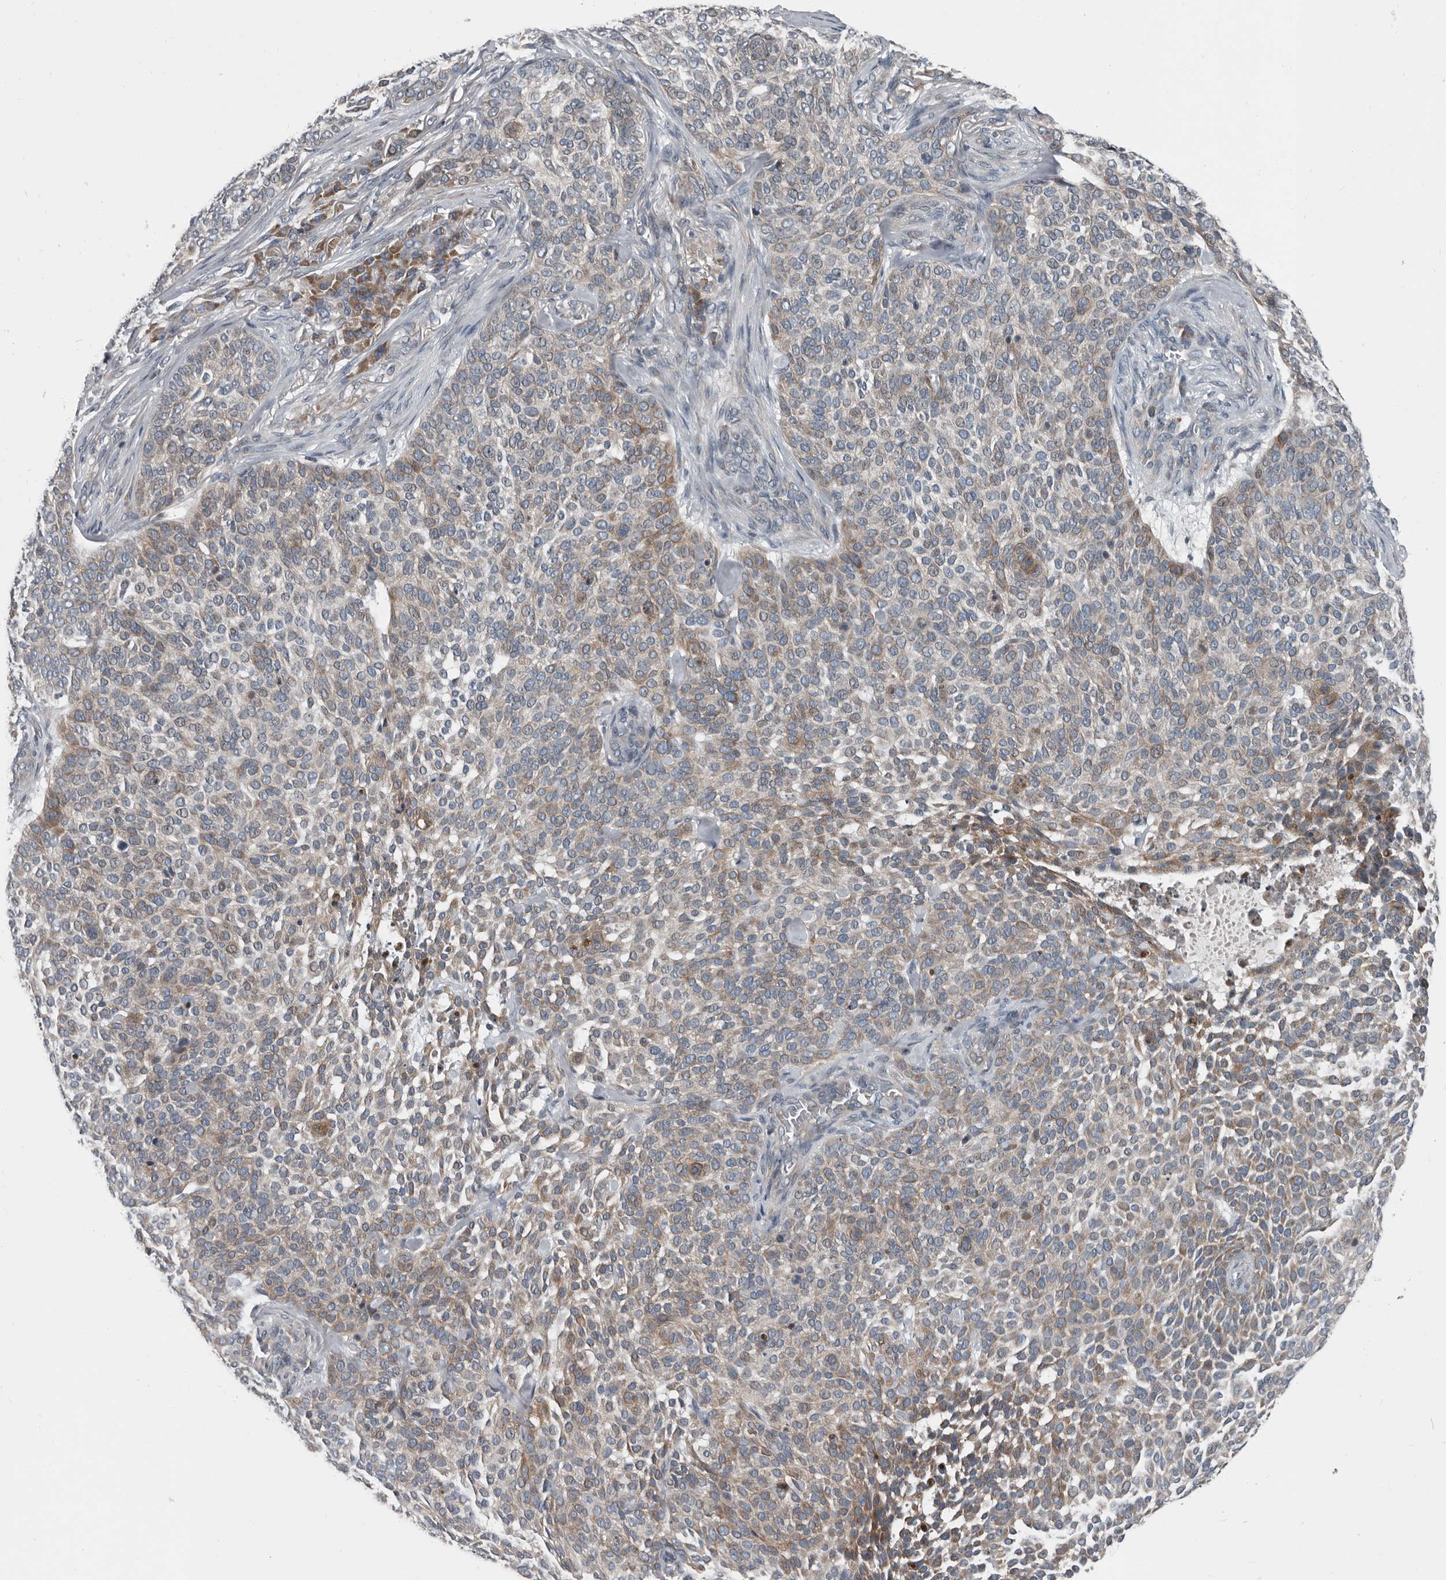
{"staining": {"intensity": "weak", "quantity": ">75%", "location": "cytoplasmic/membranous"}, "tissue": "skin cancer", "cell_type": "Tumor cells", "image_type": "cancer", "snomed": [{"axis": "morphology", "description": "Basal cell carcinoma"}, {"axis": "topography", "description": "Skin"}], "caption": "Immunohistochemistry (IHC) (DAB (3,3'-diaminobenzidine)) staining of basal cell carcinoma (skin) reveals weak cytoplasmic/membranous protein positivity in about >75% of tumor cells. (Brightfield microscopy of DAB IHC at high magnification).", "gene": "TMEM199", "patient": {"sex": "female", "age": 64}}